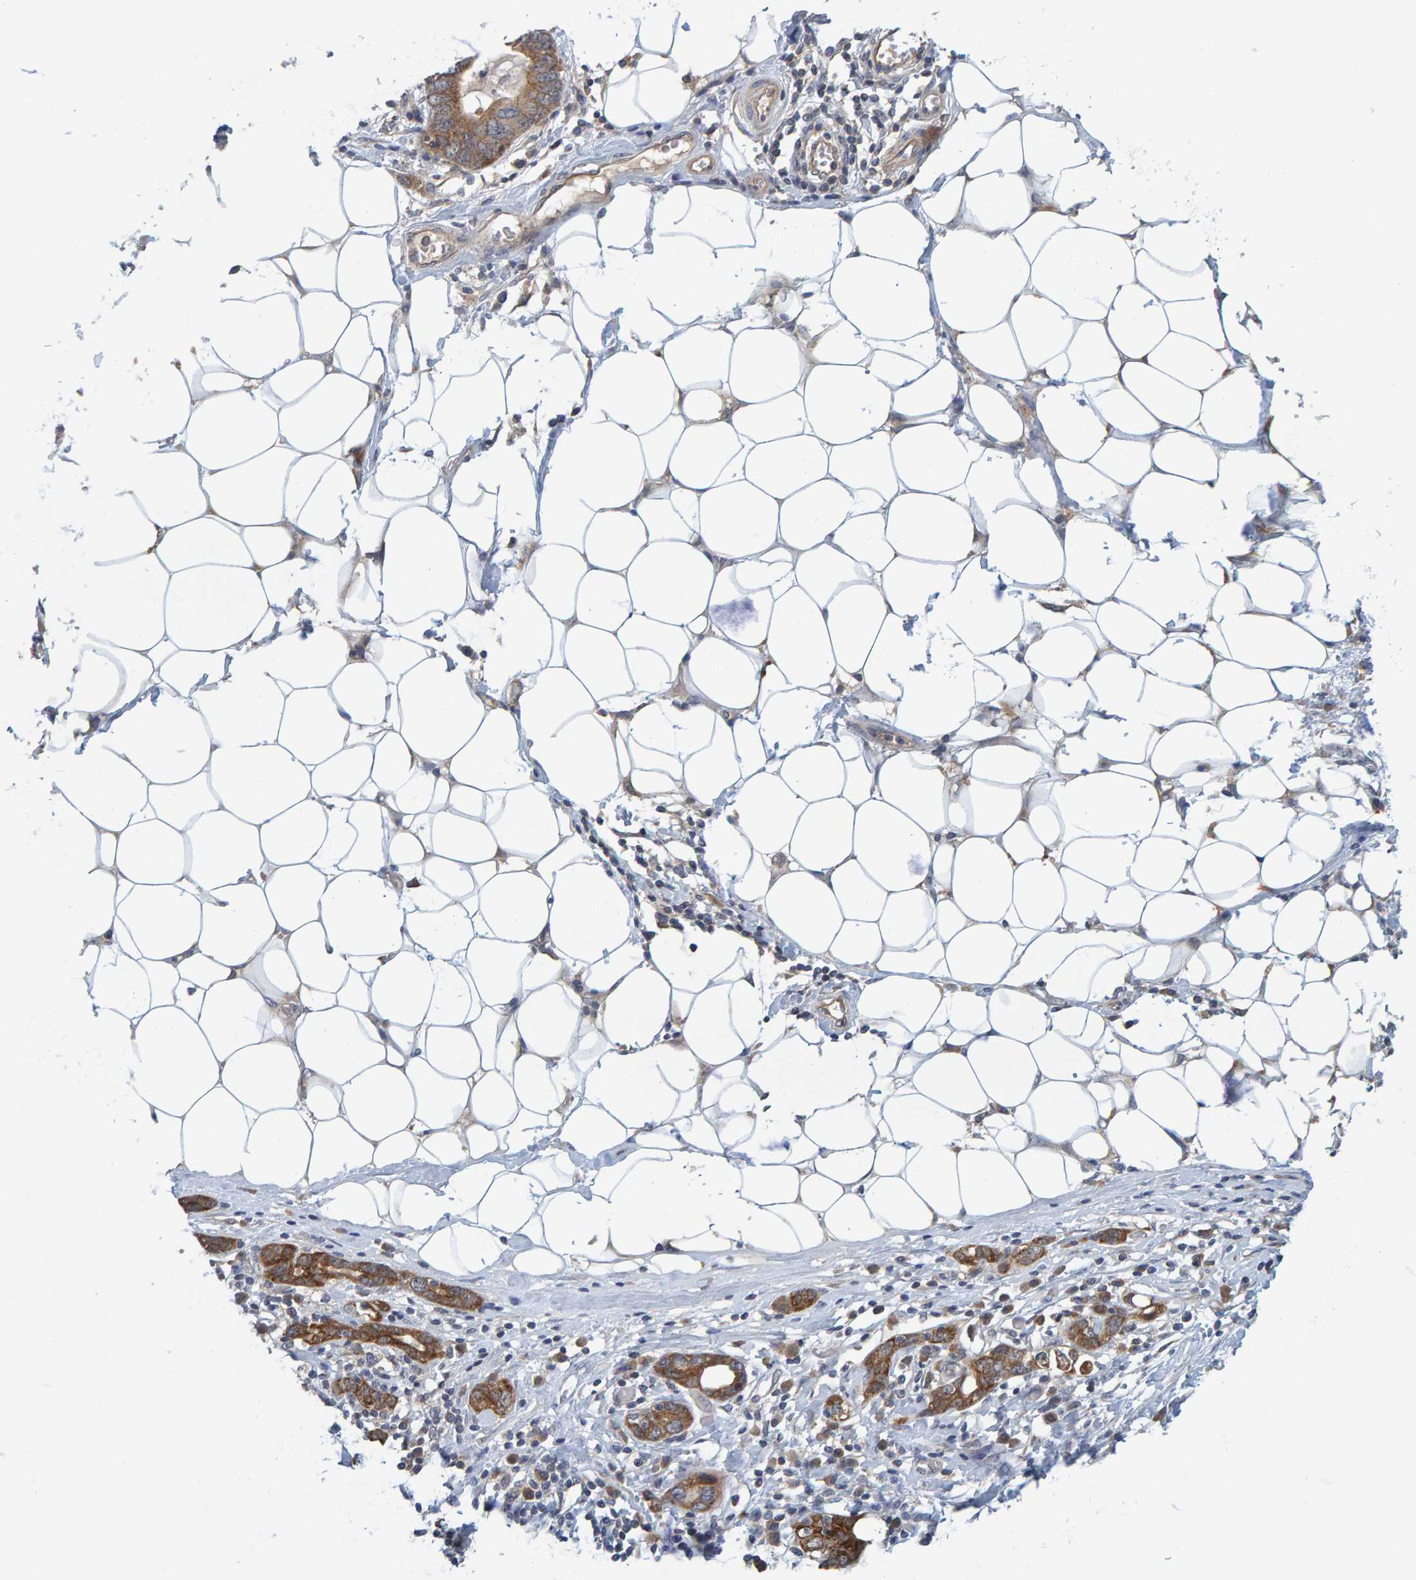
{"staining": {"intensity": "moderate", "quantity": ">75%", "location": "cytoplasmic/membranous"}, "tissue": "stomach cancer", "cell_type": "Tumor cells", "image_type": "cancer", "snomed": [{"axis": "morphology", "description": "Adenocarcinoma, NOS"}, {"axis": "topography", "description": "Stomach, lower"}], "caption": "A micrograph of stomach cancer (adenocarcinoma) stained for a protein displays moderate cytoplasmic/membranous brown staining in tumor cells.", "gene": "TATDN1", "patient": {"sex": "female", "age": 93}}